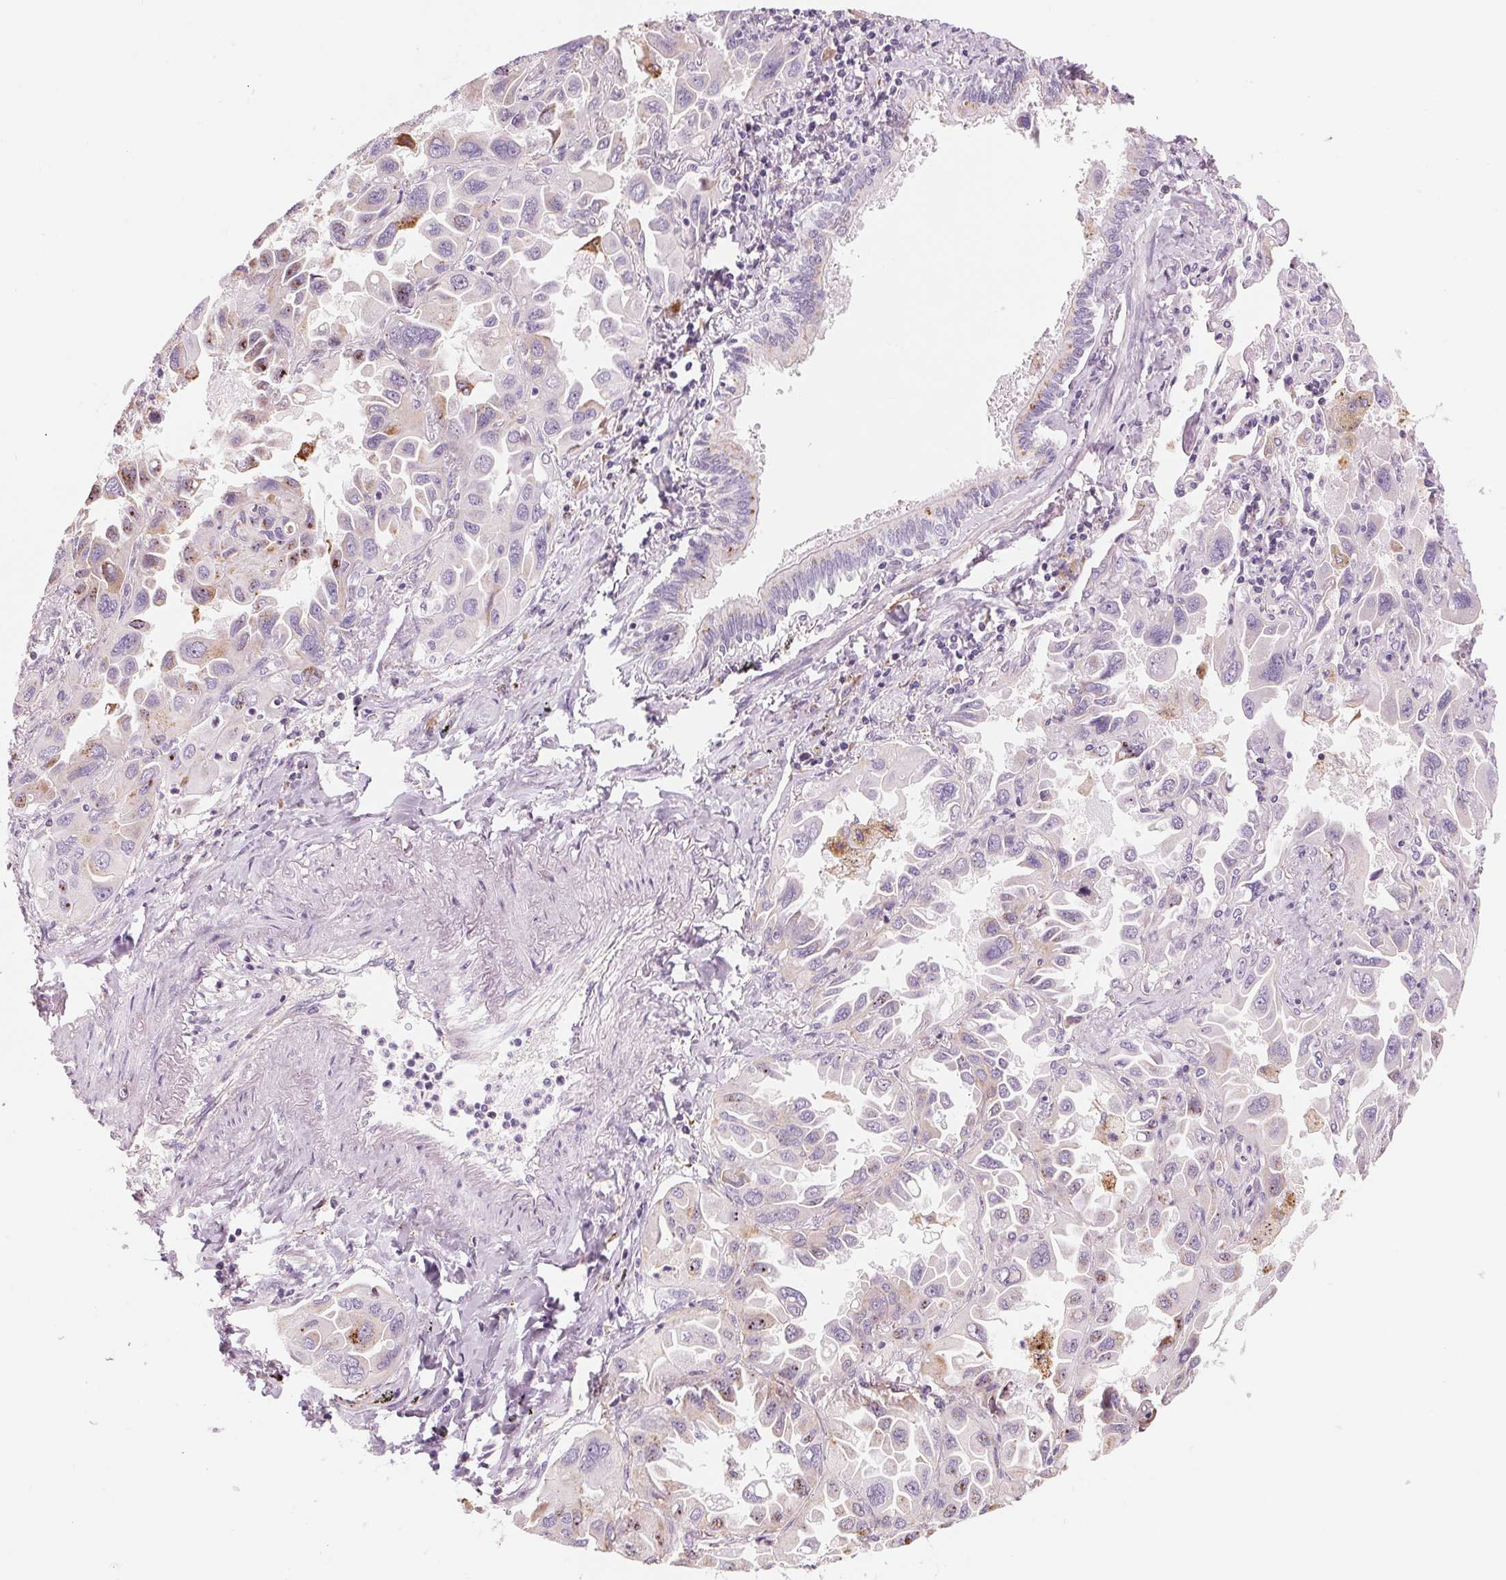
{"staining": {"intensity": "negative", "quantity": "none", "location": "none"}, "tissue": "lung cancer", "cell_type": "Tumor cells", "image_type": "cancer", "snomed": [{"axis": "morphology", "description": "Adenocarcinoma, NOS"}, {"axis": "topography", "description": "Lung"}], "caption": "Immunohistochemistry (IHC) of human lung cancer (adenocarcinoma) displays no positivity in tumor cells. (DAB IHC, high magnification).", "gene": "SAMD5", "patient": {"sex": "male", "age": 64}}